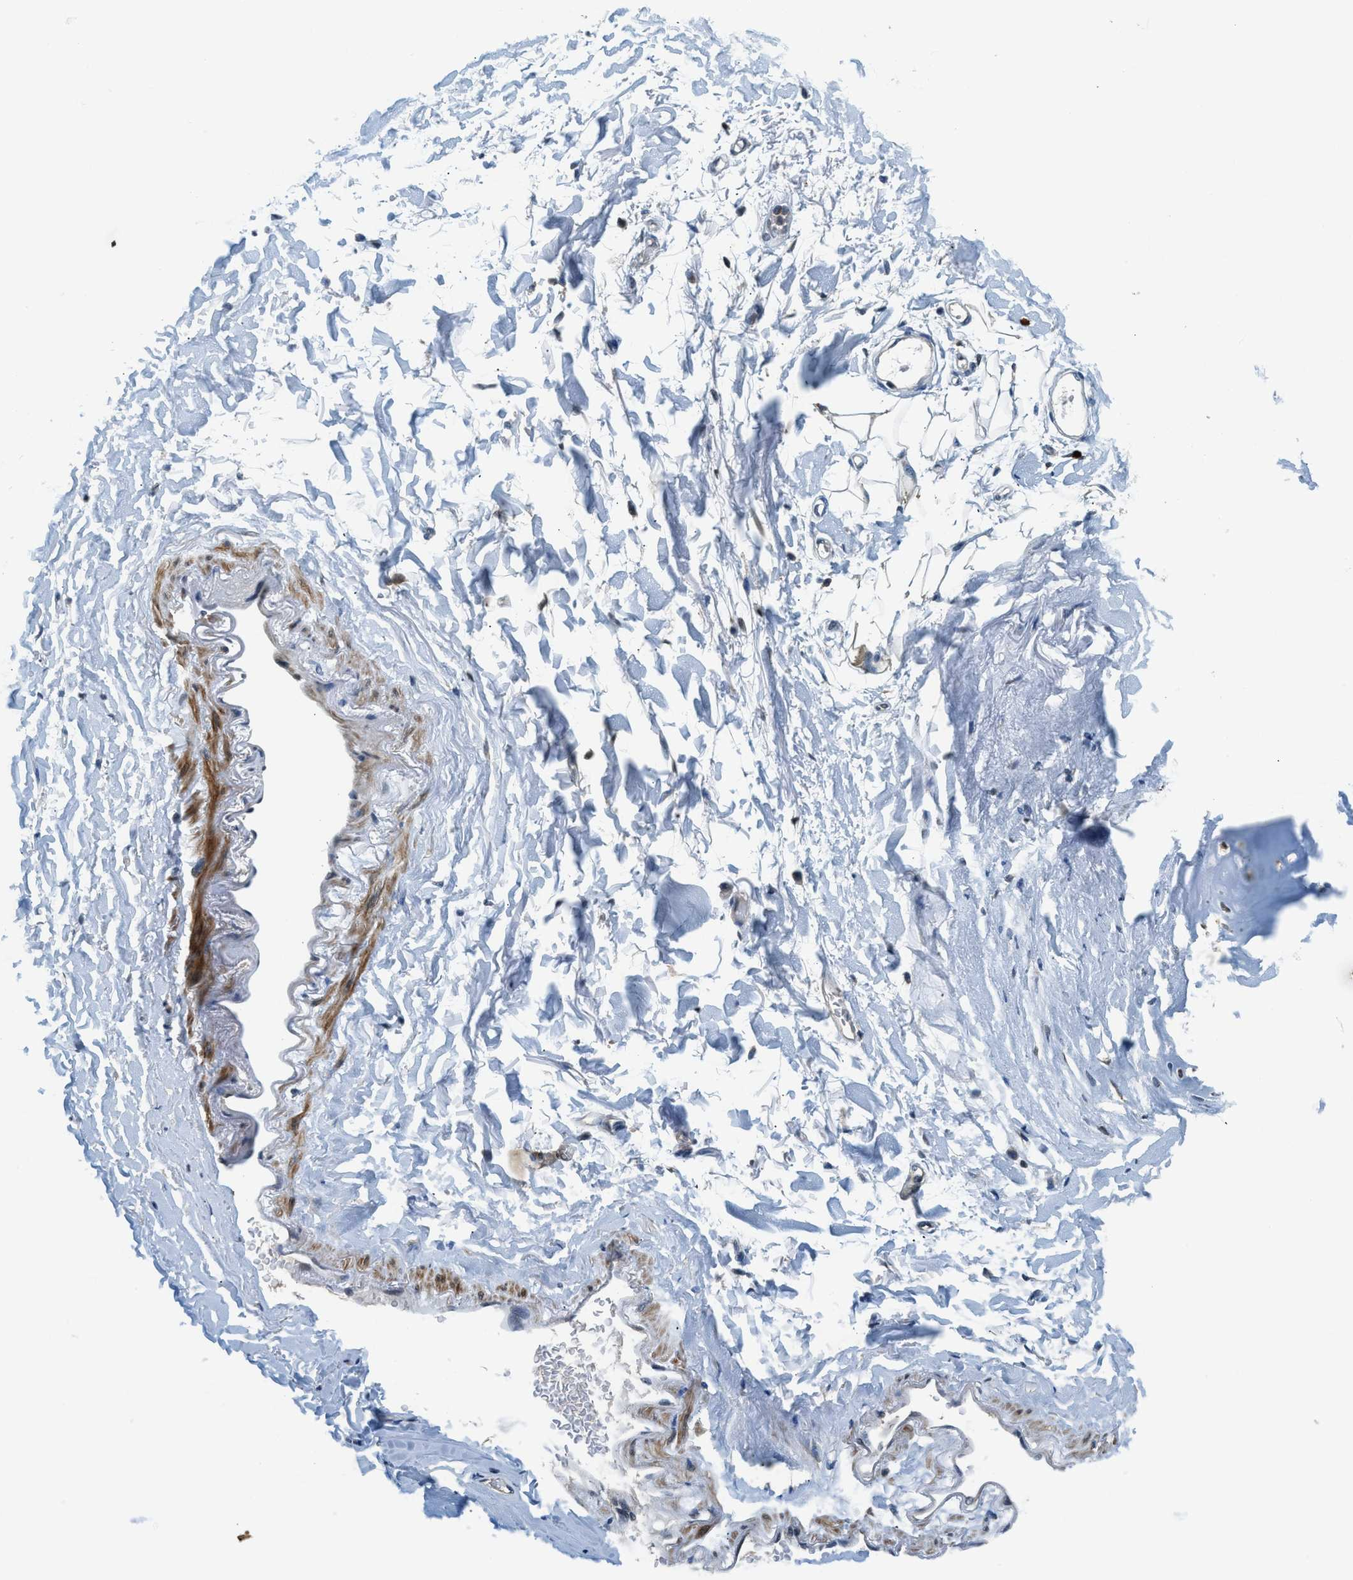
{"staining": {"intensity": "negative", "quantity": "none", "location": "none"}, "tissue": "adipose tissue", "cell_type": "Adipocytes", "image_type": "normal", "snomed": [{"axis": "morphology", "description": "Normal tissue, NOS"}, {"axis": "topography", "description": "Cartilage tissue"}, {"axis": "topography", "description": "Bronchus"}], "caption": "The immunohistochemistry micrograph has no significant staining in adipocytes of adipose tissue.", "gene": "CBLB", "patient": {"sex": "female", "age": 73}}